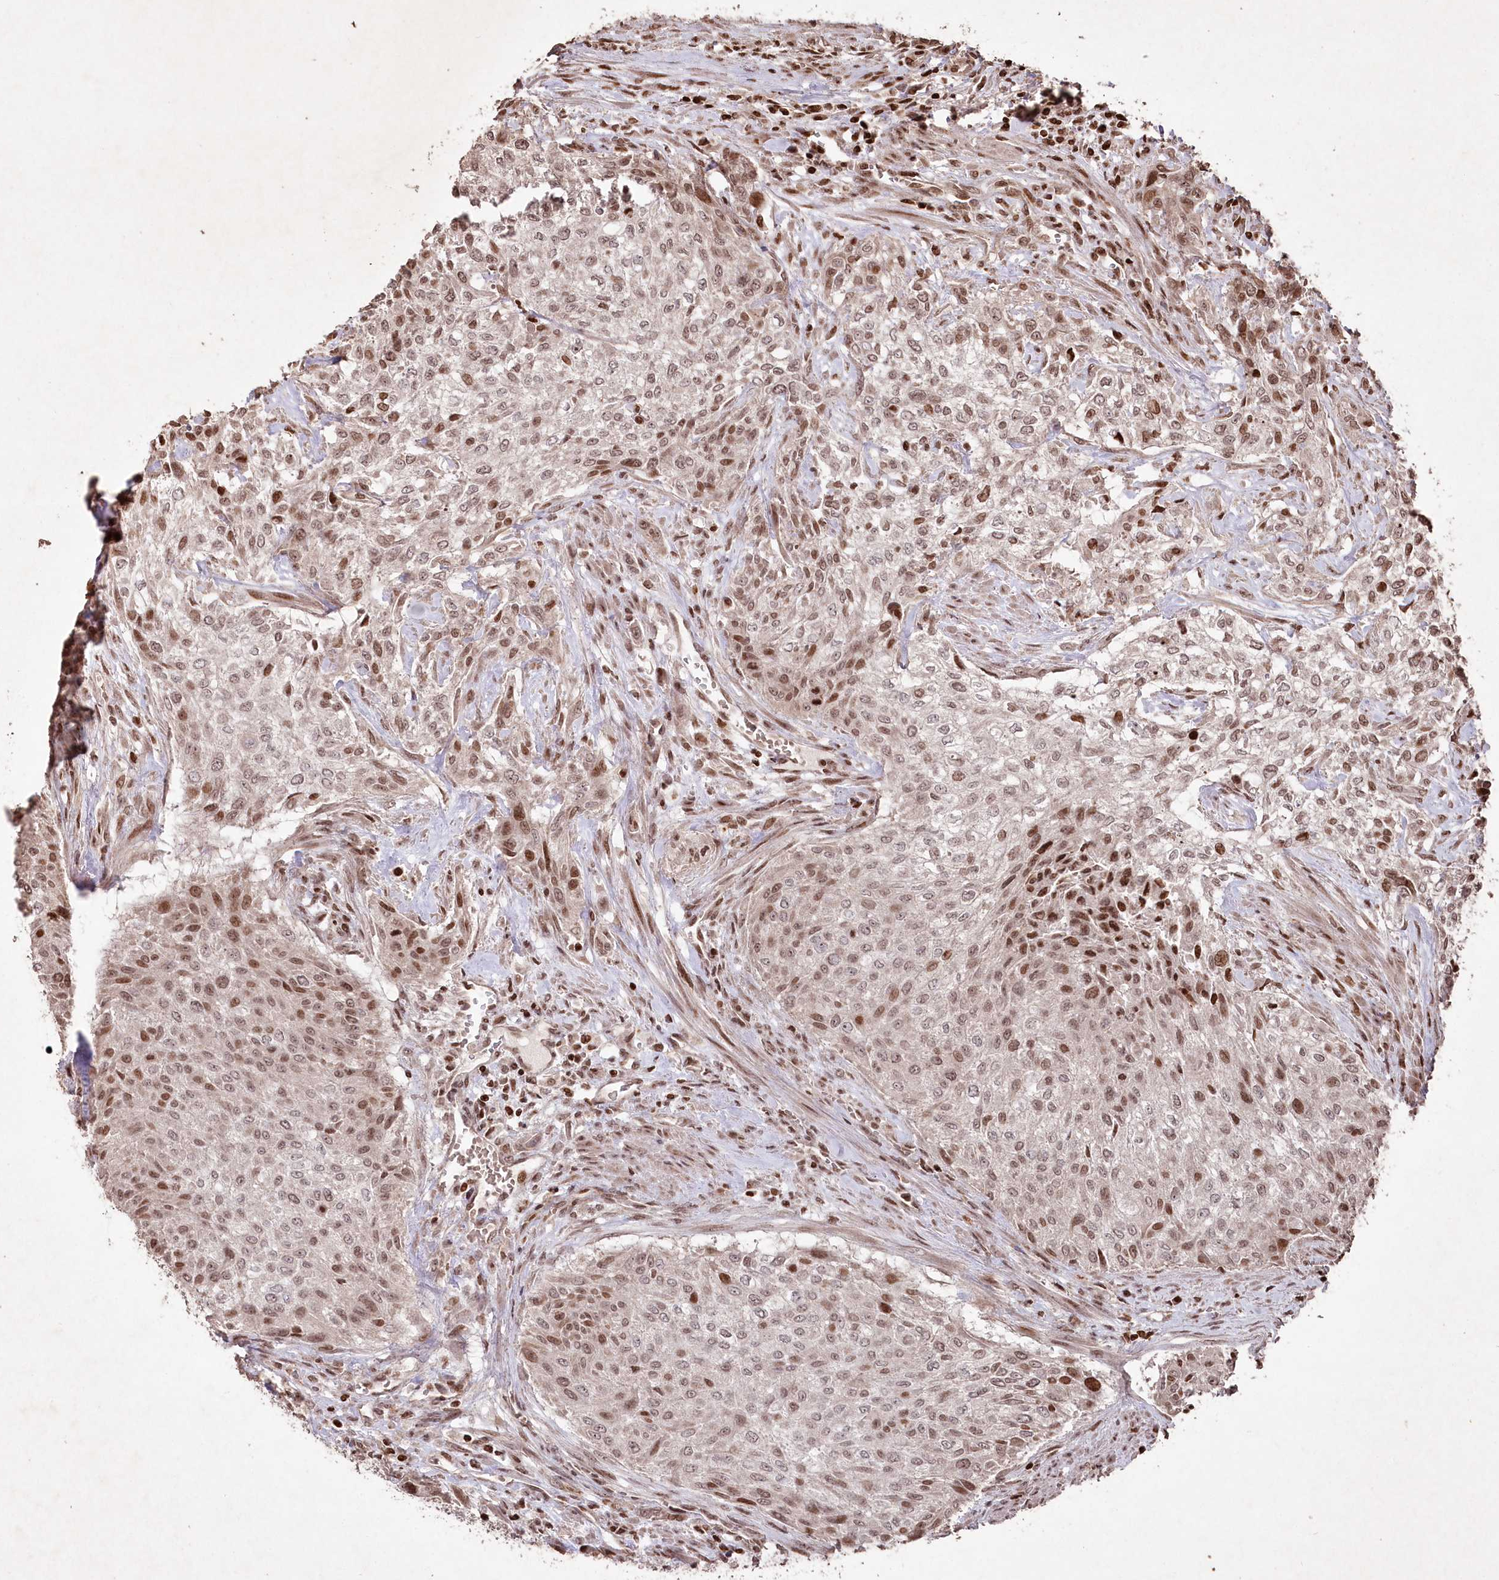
{"staining": {"intensity": "moderate", "quantity": ">75%", "location": "nuclear"}, "tissue": "urothelial cancer", "cell_type": "Tumor cells", "image_type": "cancer", "snomed": [{"axis": "morphology", "description": "Normal tissue, NOS"}, {"axis": "morphology", "description": "Urothelial carcinoma, NOS"}, {"axis": "topography", "description": "Urinary bladder"}, {"axis": "topography", "description": "Peripheral nerve tissue"}], "caption": "The immunohistochemical stain labels moderate nuclear staining in tumor cells of urothelial cancer tissue.", "gene": "CCSER2", "patient": {"sex": "male", "age": 35}}